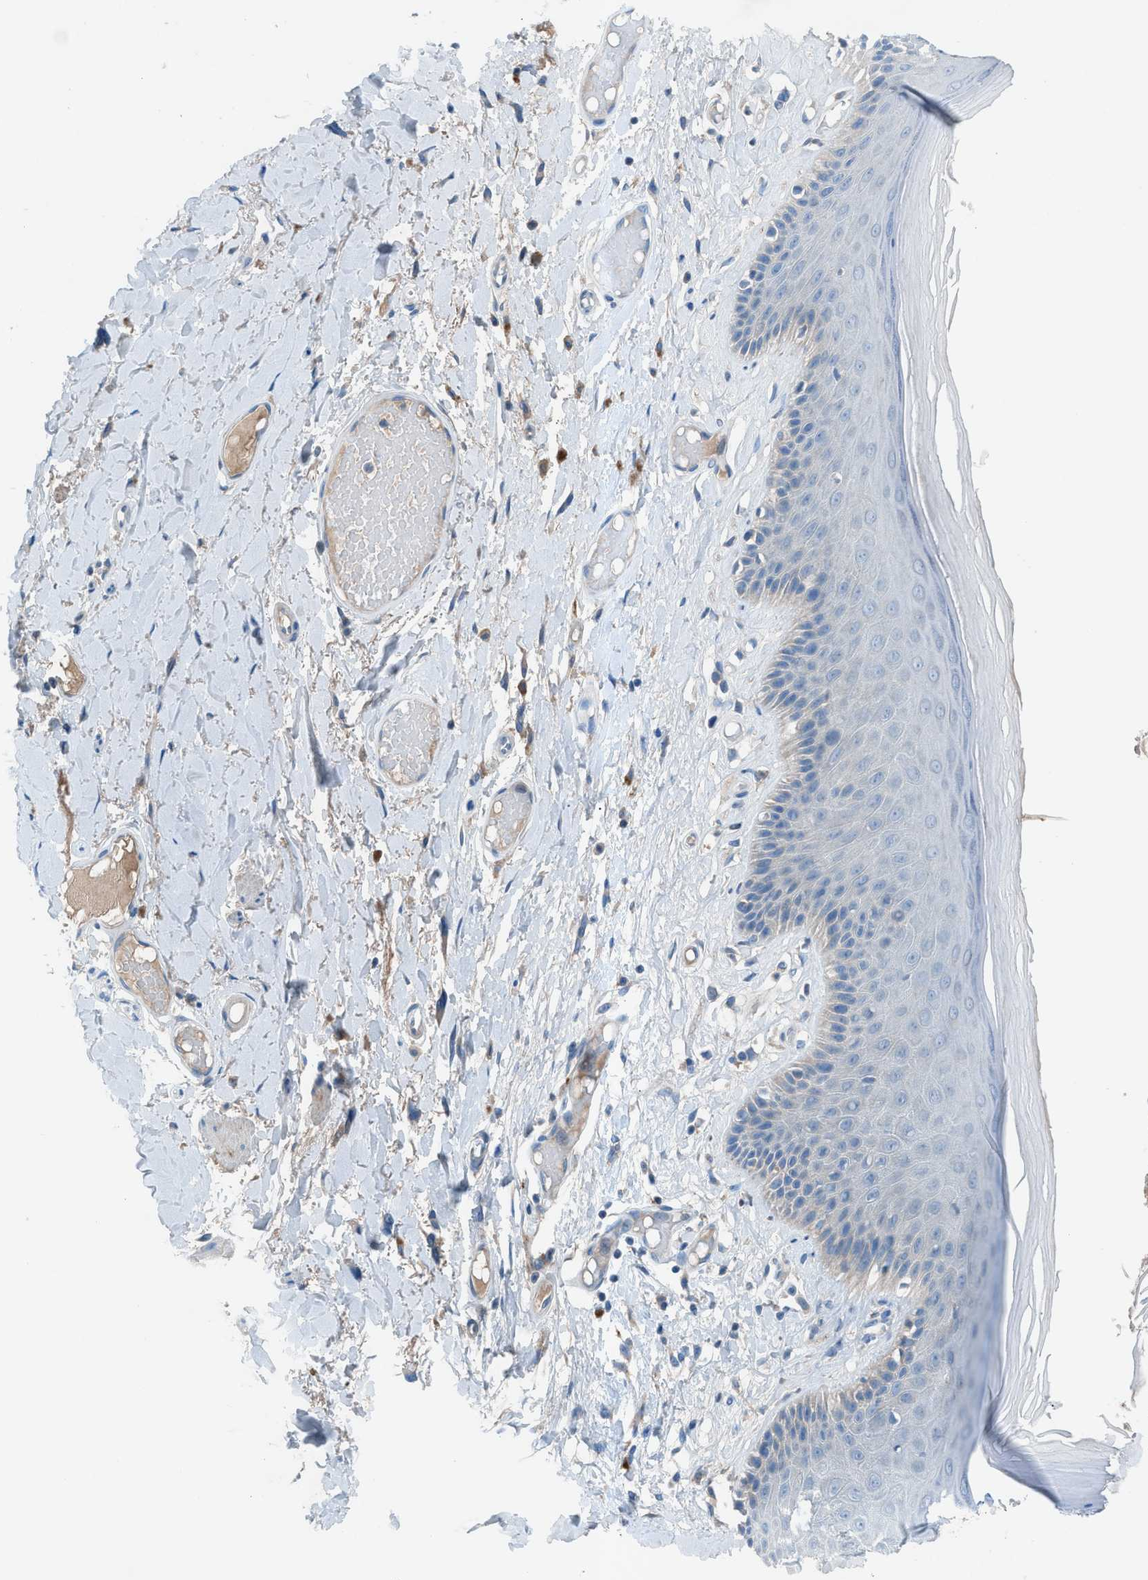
{"staining": {"intensity": "negative", "quantity": "none", "location": "none"}, "tissue": "skin", "cell_type": "Epidermal cells", "image_type": "normal", "snomed": [{"axis": "morphology", "description": "Normal tissue, NOS"}, {"axis": "topography", "description": "Vulva"}], "caption": "Protein analysis of normal skin demonstrates no significant staining in epidermal cells.", "gene": "C5AR2", "patient": {"sex": "female", "age": 73}}